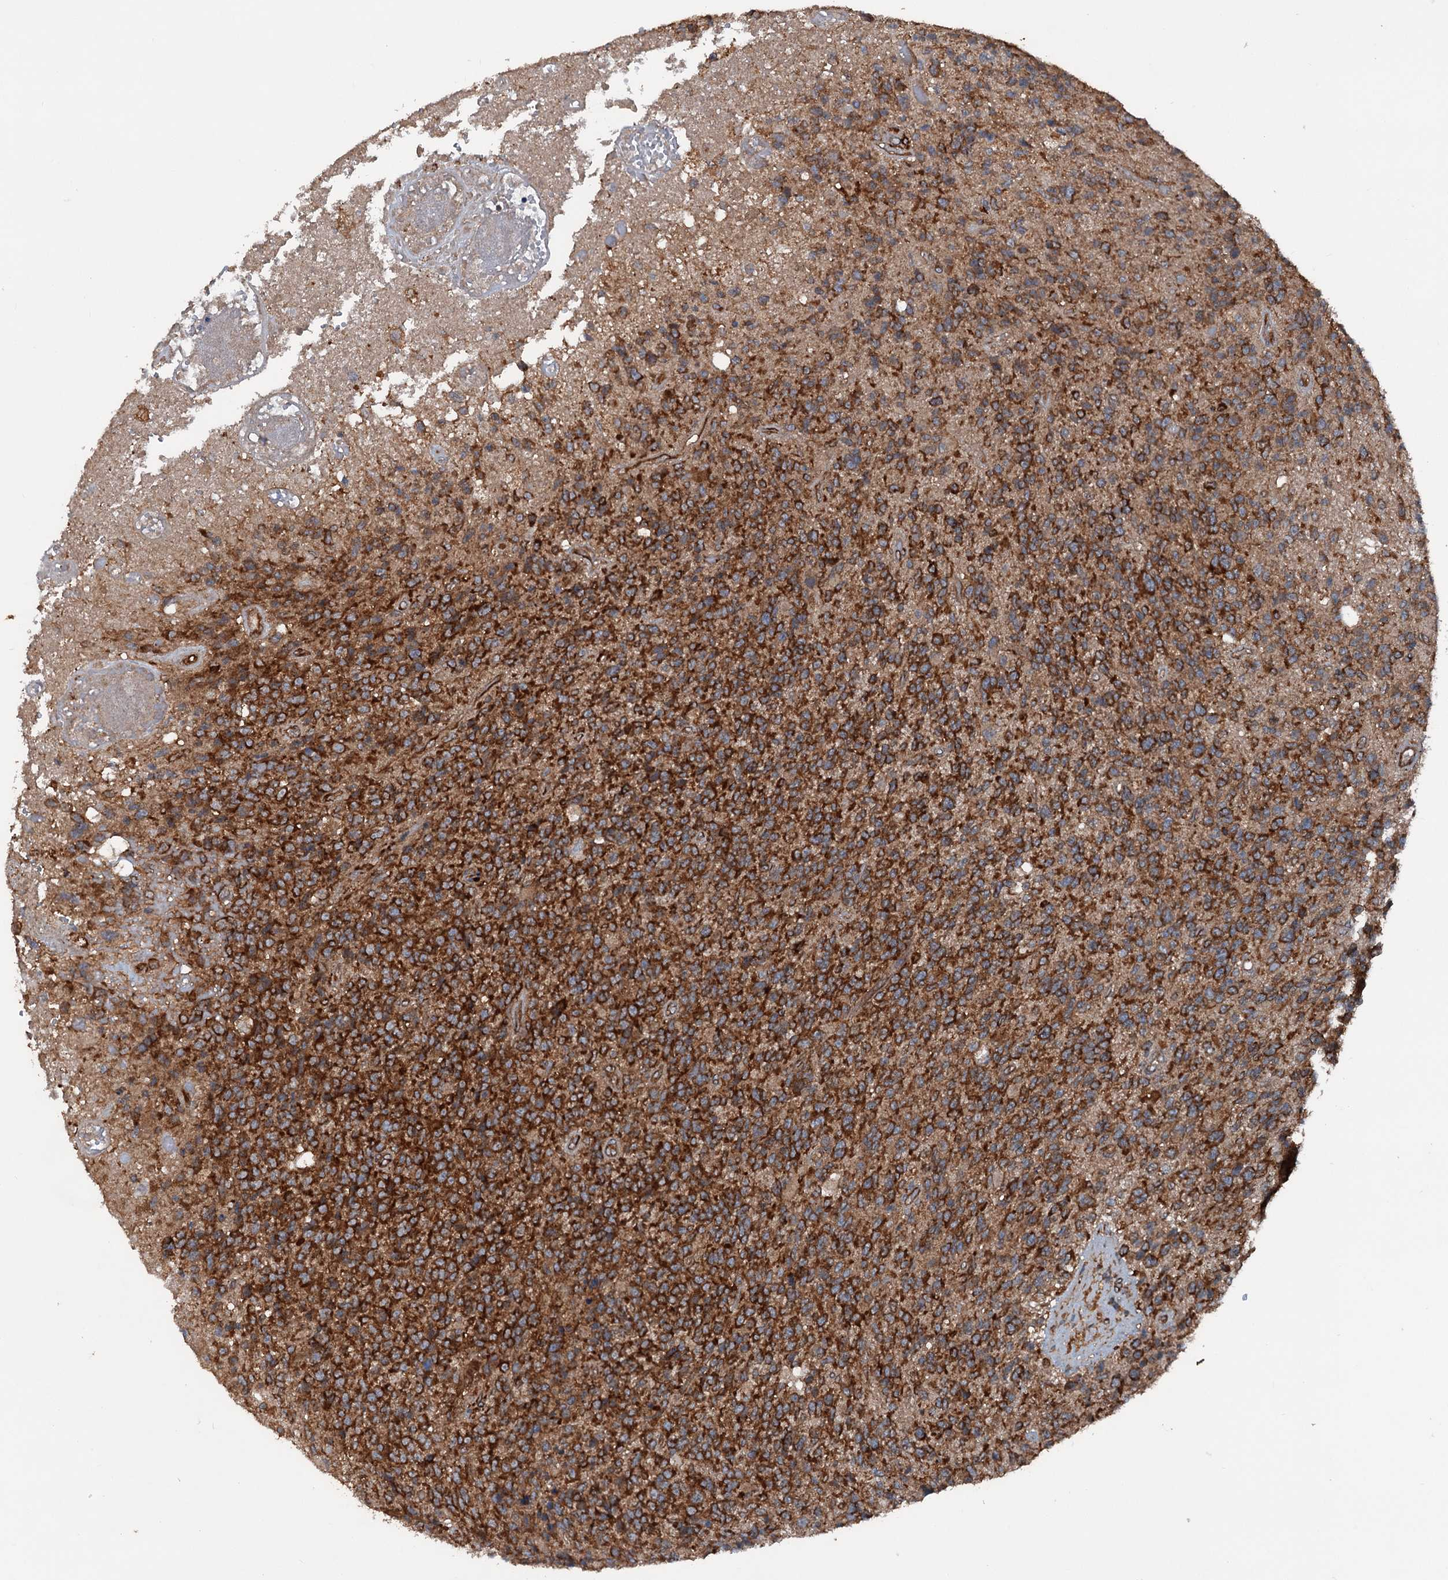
{"staining": {"intensity": "strong", "quantity": ">75%", "location": "cytoplasmic/membranous"}, "tissue": "glioma", "cell_type": "Tumor cells", "image_type": "cancer", "snomed": [{"axis": "morphology", "description": "Glioma, malignant, High grade"}, {"axis": "topography", "description": "Brain"}], "caption": "Immunohistochemical staining of human malignant glioma (high-grade) shows high levels of strong cytoplasmic/membranous protein expression in approximately >75% of tumor cells.", "gene": "RNF214", "patient": {"sex": "male", "age": 76}}